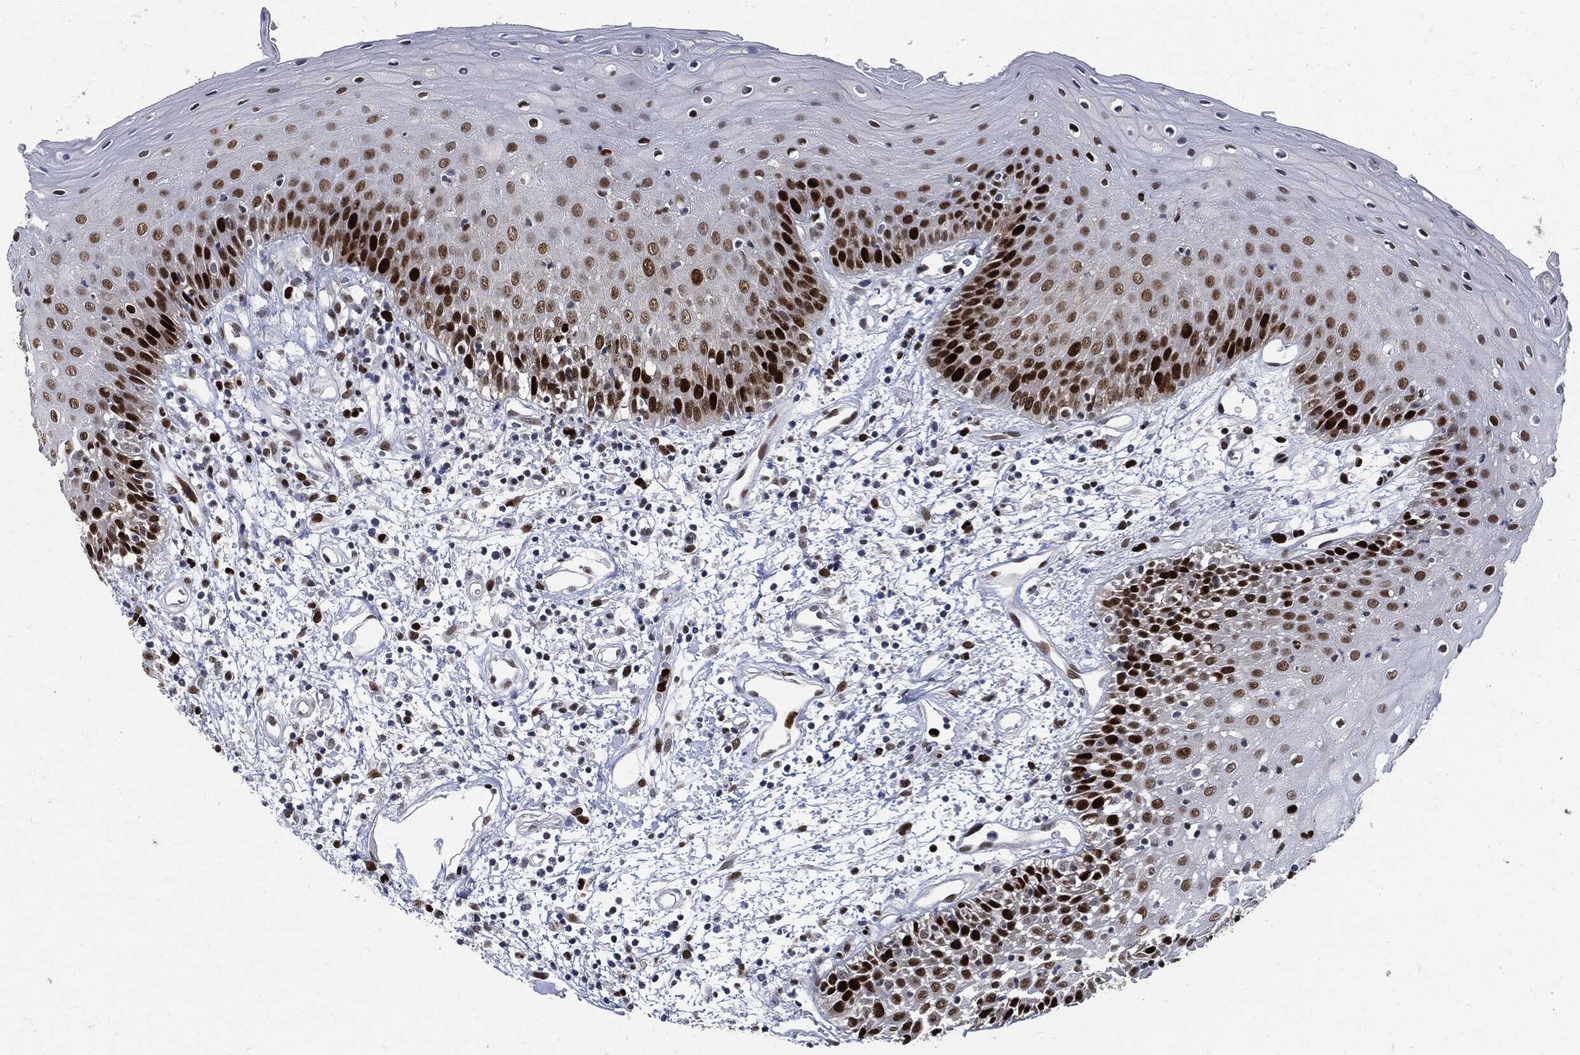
{"staining": {"intensity": "strong", "quantity": "<25%", "location": "nuclear"}, "tissue": "oral mucosa", "cell_type": "Squamous epithelial cells", "image_type": "normal", "snomed": [{"axis": "morphology", "description": "Normal tissue, NOS"}, {"axis": "morphology", "description": "Squamous cell carcinoma, NOS"}, {"axis": "topography", "description": "Skeletal muscle"}, {"axis": "topography", "description": "Oral tissue"}, {"axis": "topography", "description": "Head-Neck"}], "caption": "Immunohistochemical staining of benign human oral mucosa demonstrates strong nuclear protein expression in about <25% of squamous epithelial cells. (DAB (3,3'-diaminobenzidine) IHC with brightfield microscopy, high magnification).", "gene": "PCNA", "patient": {"sex": "female", "age": 84}}